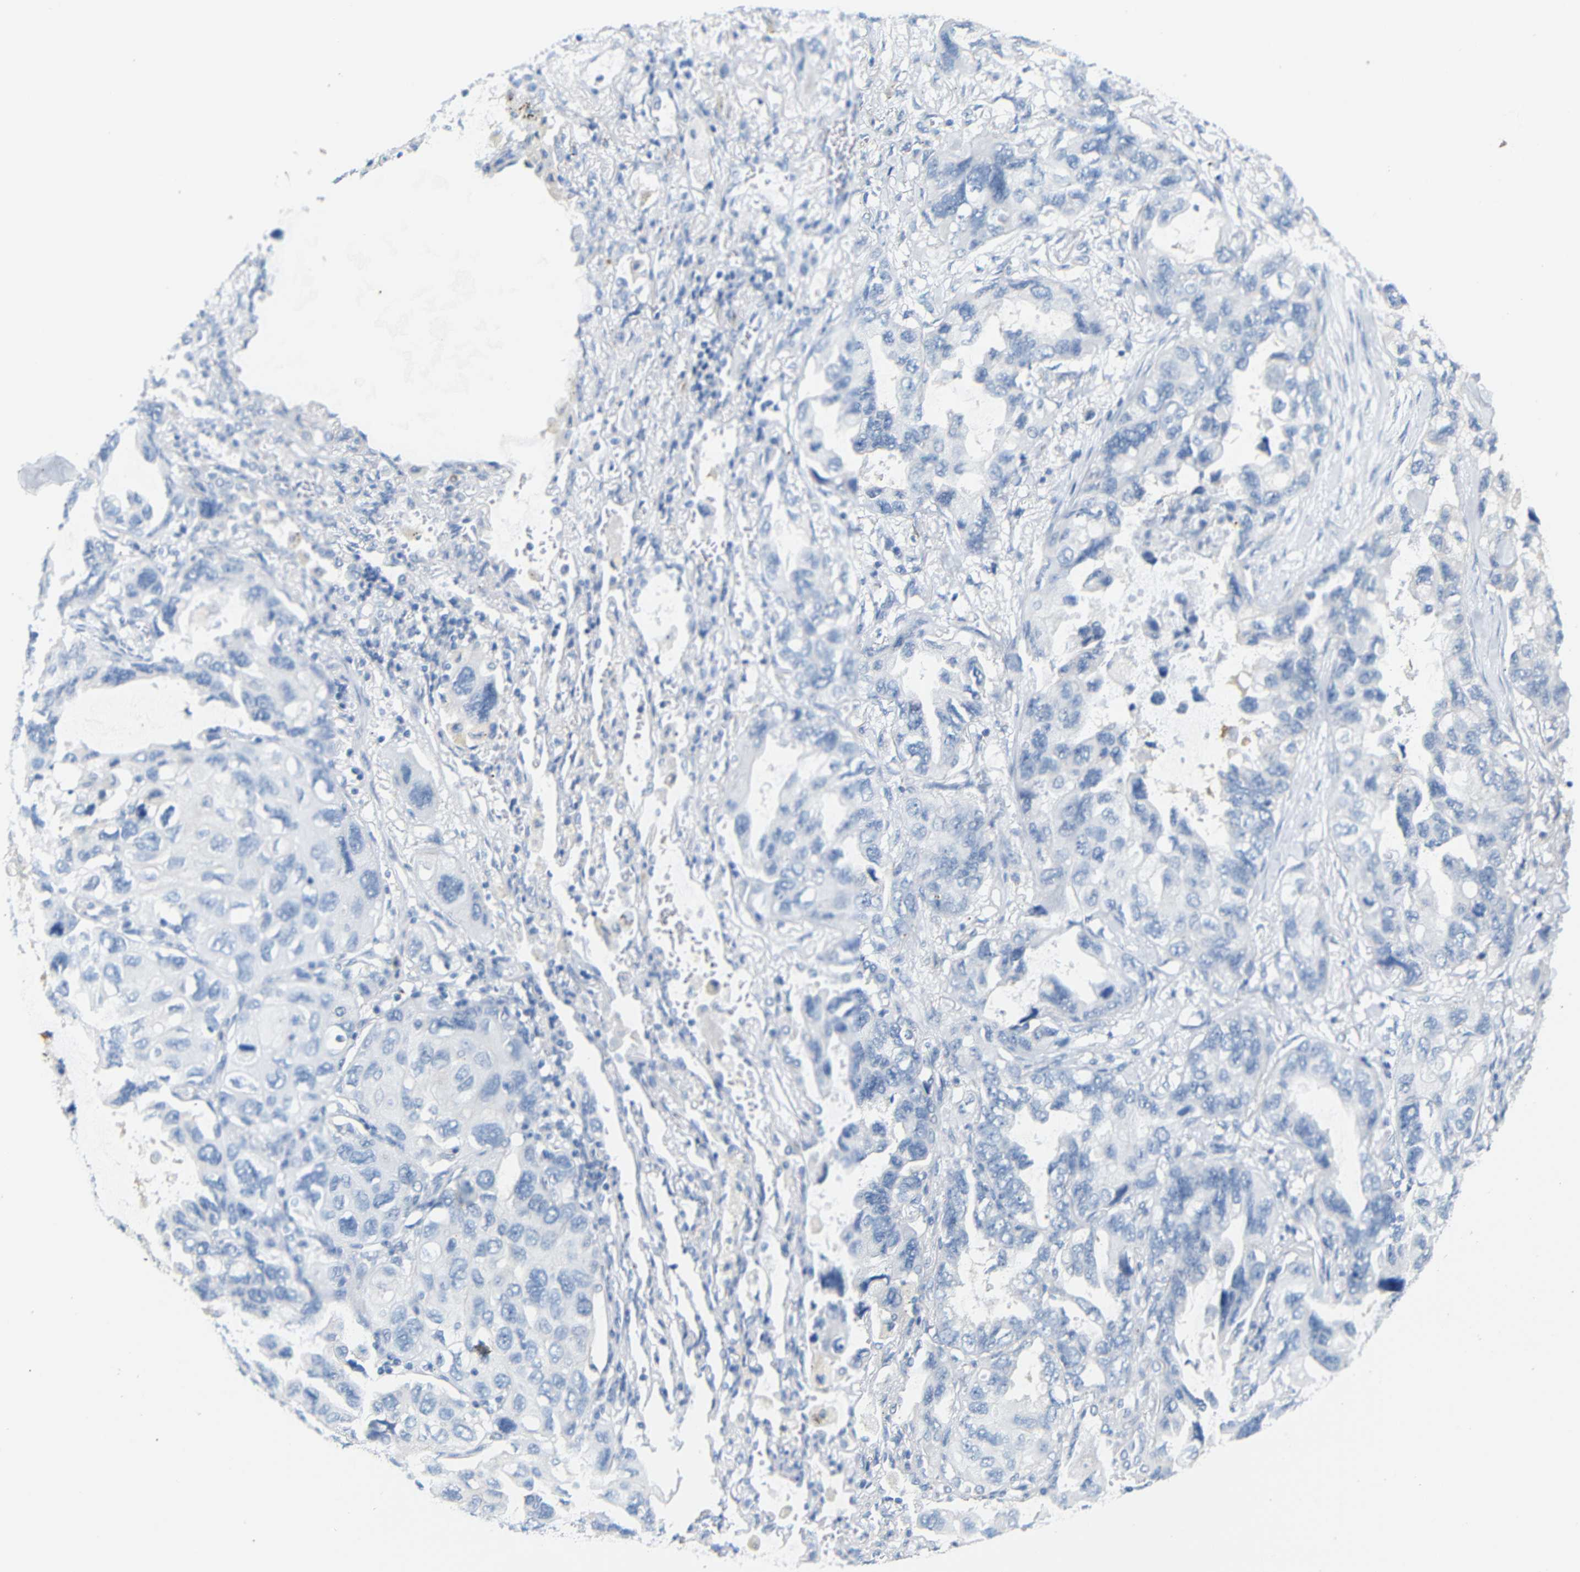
{"staining": {"intensity": "negative", "quantity": "none", "location": "none"}, "tissue": "lung cancer", "cell_type": "Tumor cells", "image_type": "cancer", "snomed": [{"axis": "morphology", "description": "Squamous cell carcinoma, NOS"}, {"axis": "topography", "description": "Lung"}], "caption": "Immunohistochemistry of lung cancer (squamous cell carcinoma) displays no staining in tumor cells. (DAB (3,3'-diaminobenzidine) IHC, high magnification).", "gene": "FCRL1", "patient": {"sex": "female", "age": 73}}